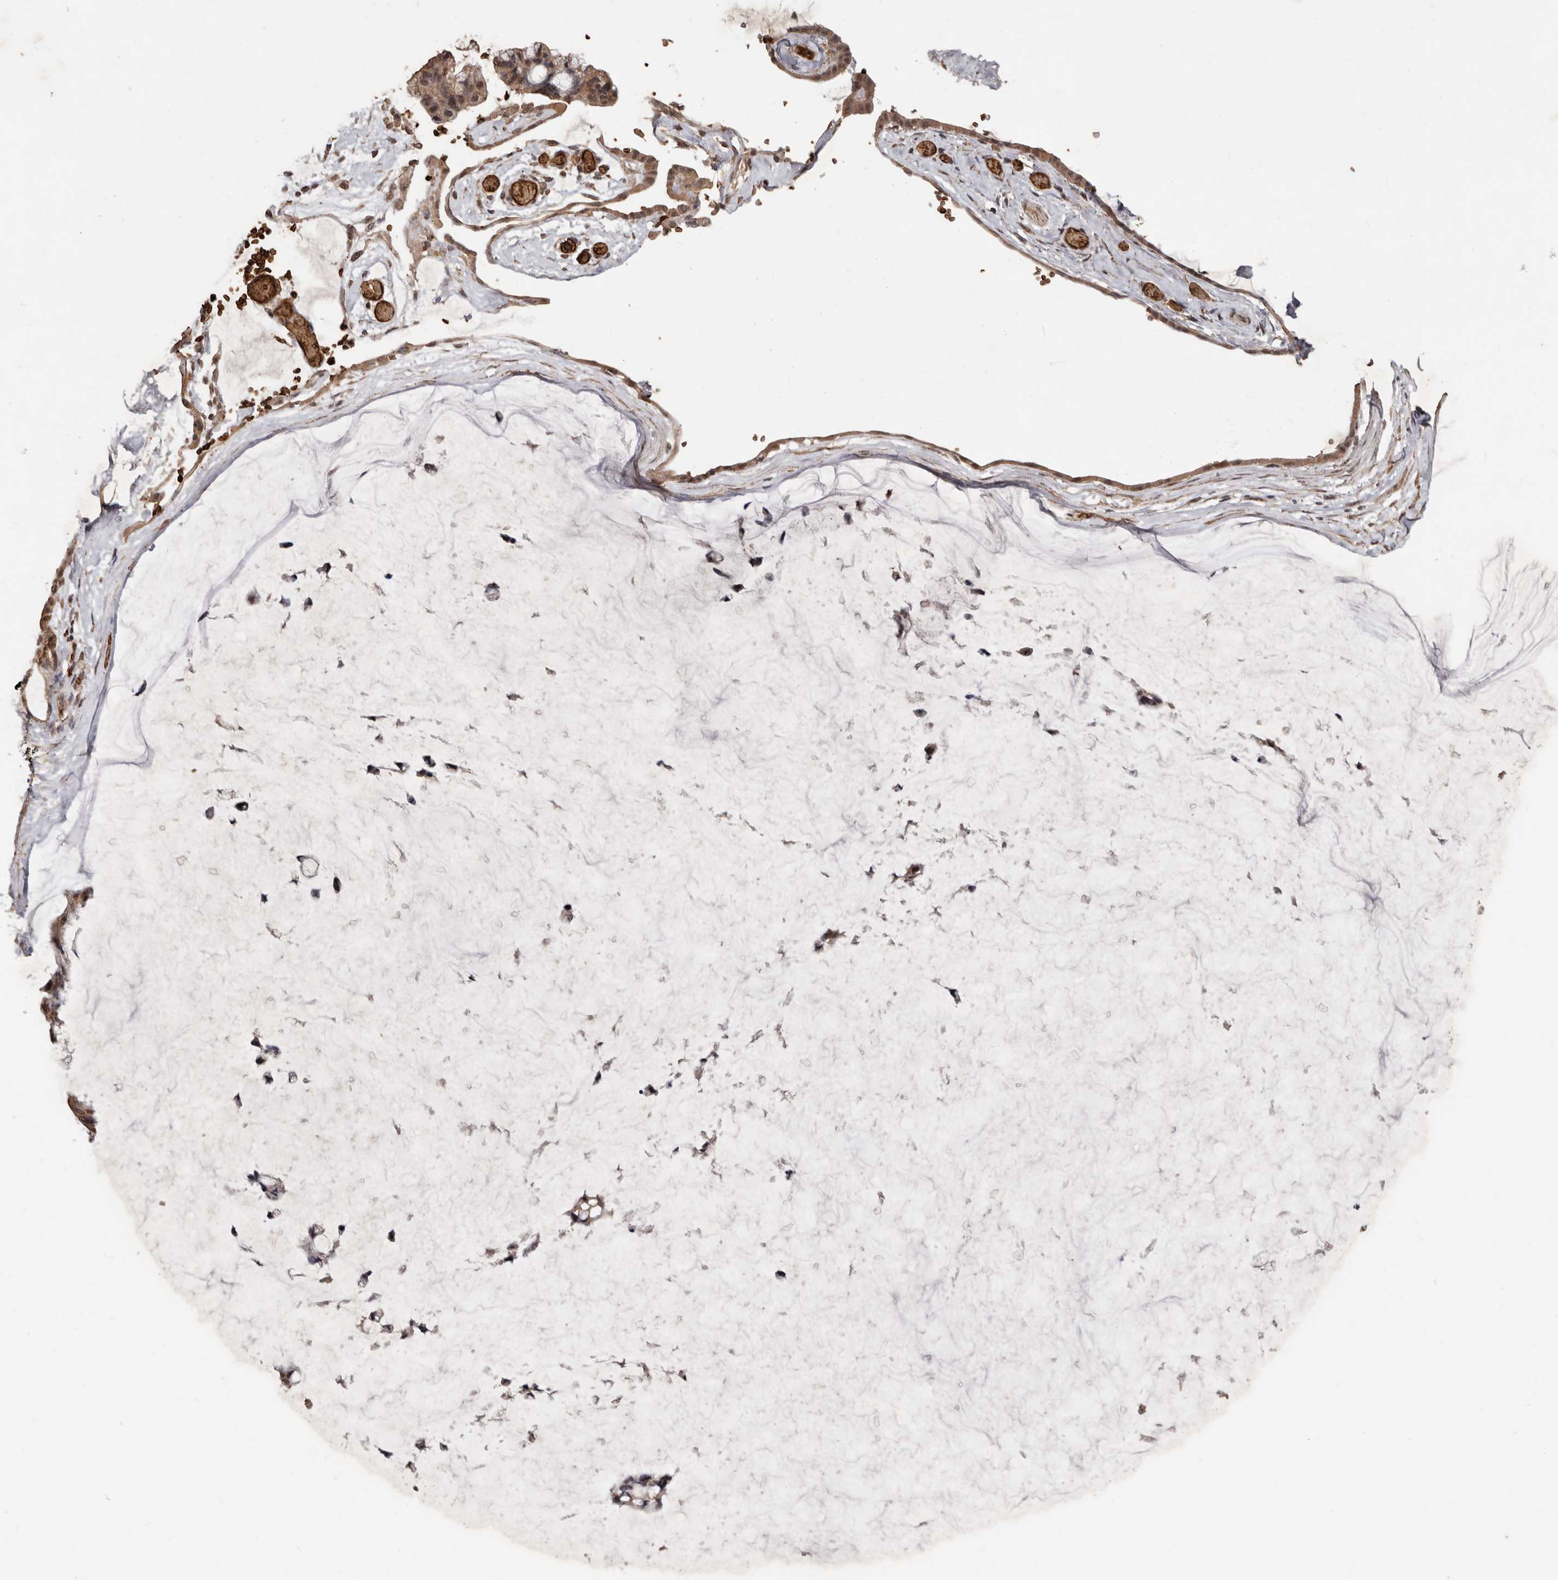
{"staining": {"intensity": "moderate", "quantity": ">75%", "location": "cytoplasmic/membranous,nuclear"}, "tissue": "ovarian cancer", "cell_type": "Tumor cells", "image_type": "cancer", "snomed": [{"axis": "morphology", "description": "Cystadenocarcinoma, mucinous, NOS"}, {"axis": "topography", "description": "Ovary"}], "caption": "DAB immunohistochemical staining of human ovarian cancer demonstrates moderate cytoplasmic/membranous and nuclear protein expression in approximately >75% of tumor cells. (Stains: DAB (3,3'-diaminobenzidine) in brown, nuclei in blue, Microscopy: brightfield microscopy at high magnification).", "gene": "GRAMD2A", "patient": {"sex": "female", "age": 39}}